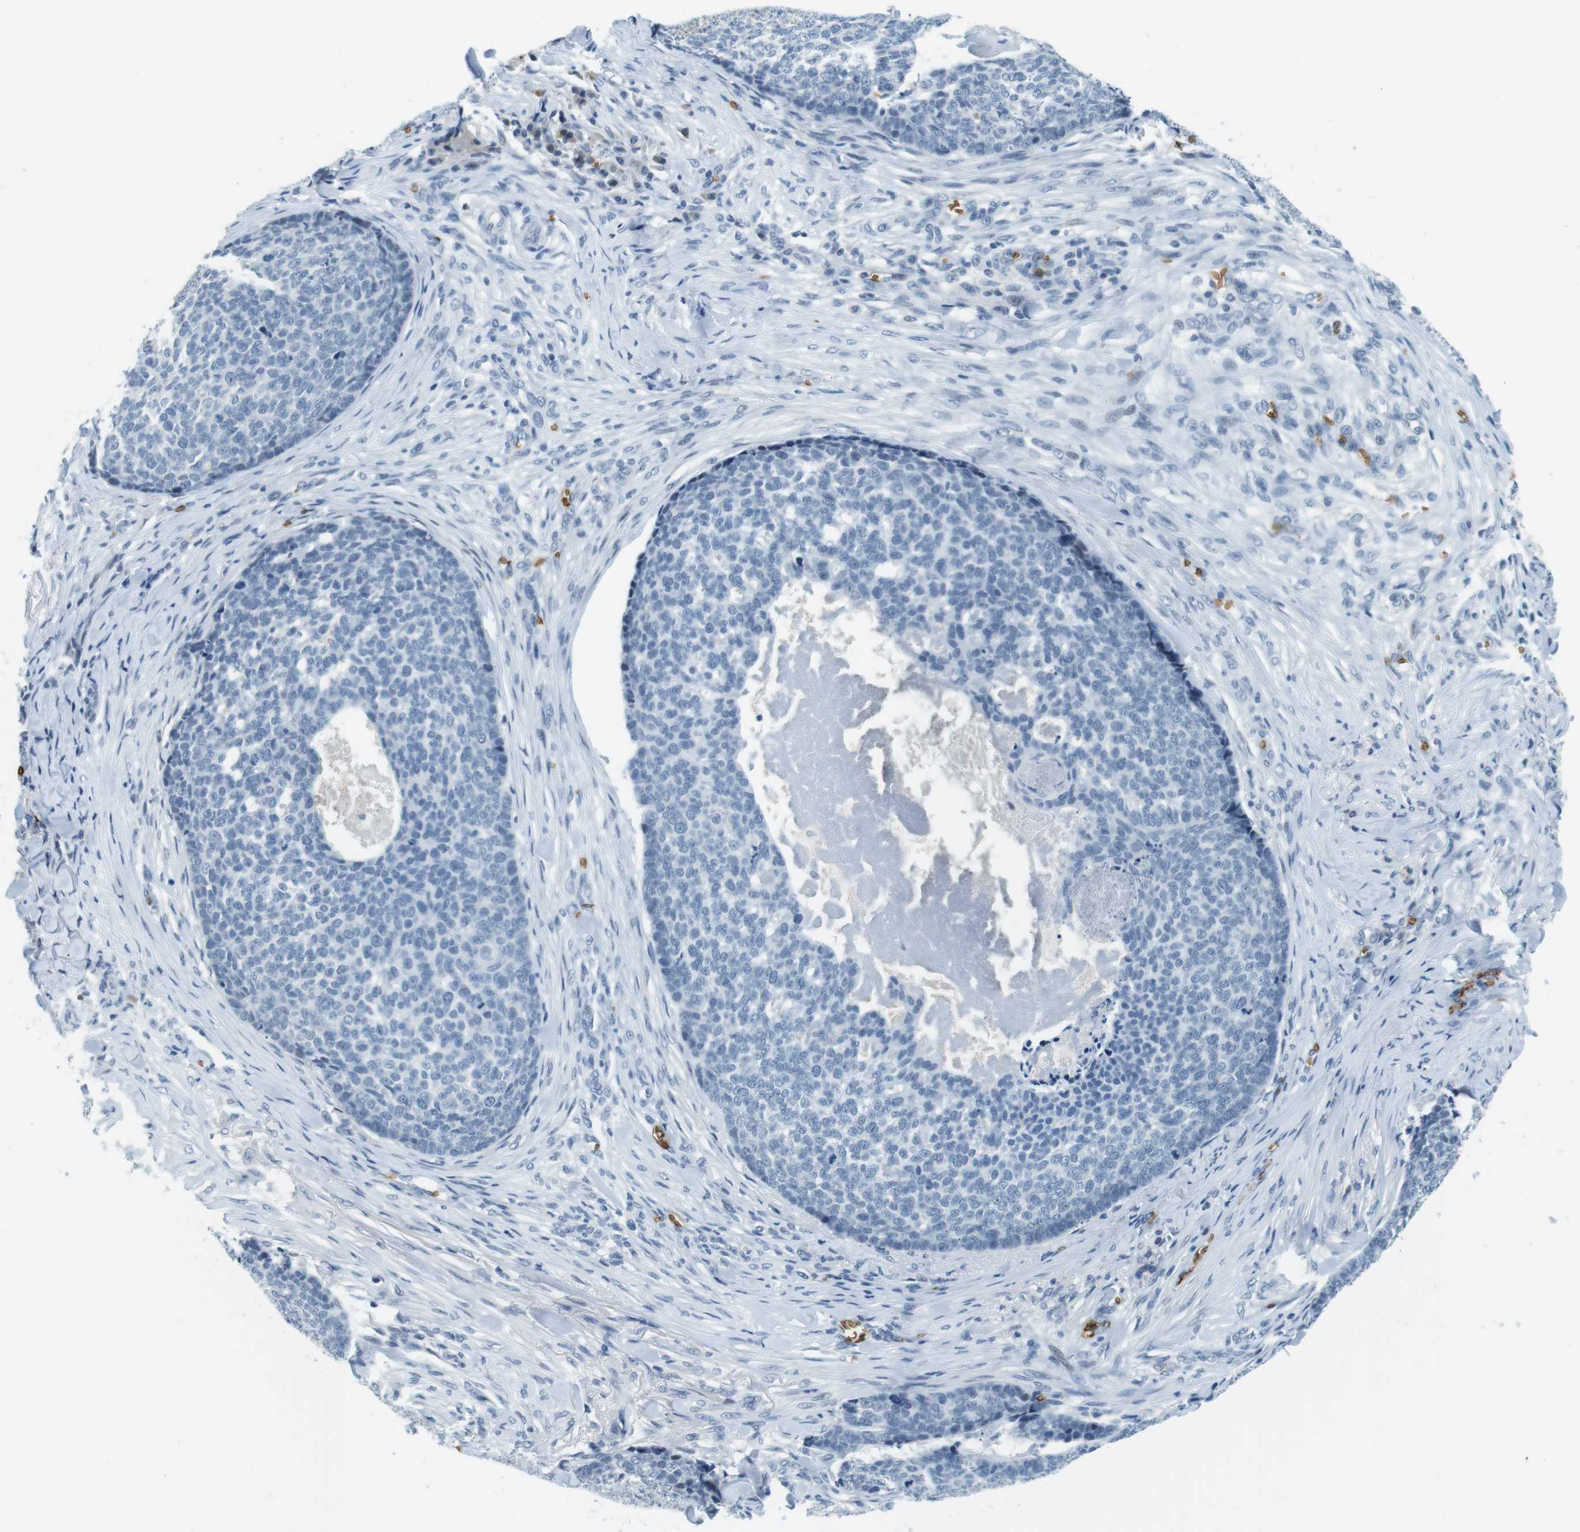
{"staining": {"intensity": "negative", "quantity": "none", "location": "none"}, "tissue": "skin cancer", "cell_type": "Tumor cells", "image_type": "cancer", "snomed": [{"axis": "morphology", "description": "Basal cell carcinoma"}, {"axis": "topography", "description": "Skin"}], "caption": "Tumor cells are negative for brown protein staining in skin cancer.", "gene": "SLC4A1", "patient": {"sex": "male", "age": 84}}